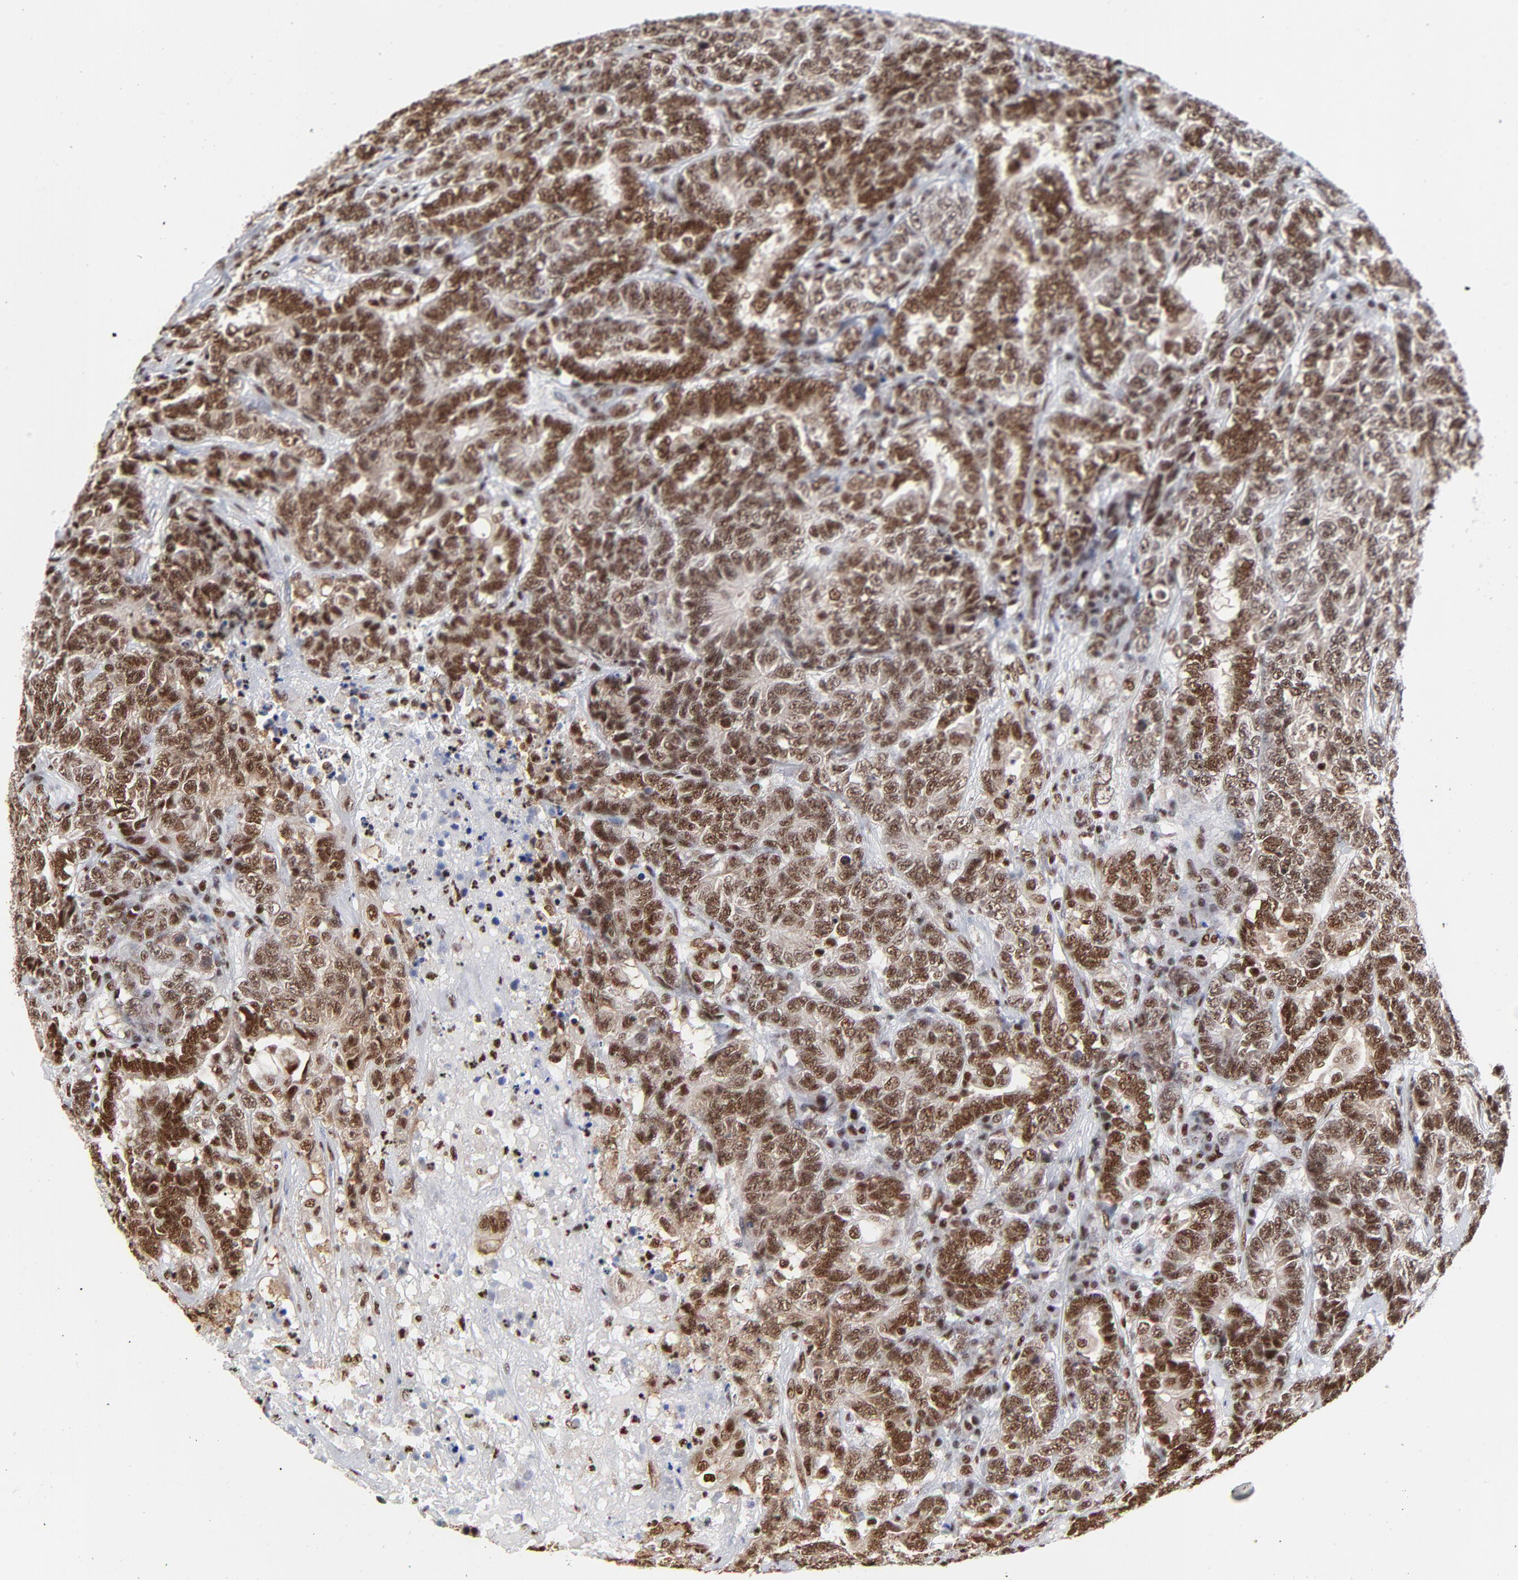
{"staining": {"intensity": "strong", "quantity": ">75%", "location": "nuclear"}, "tissue": "testis cancer", "cell_type": "Tumor cells", "image_type": "cancer", "snomed": [{"axis": "morphology", "description": "Carcinoma, Embryonal, NOS"}, {"axis": "topography", "description": "Testis"}], "caption": "Tumor cells show strong nuclear positivity in about >75% of cells in testis cancer (embryonal carcinoma). Using DAB (brown) and hematoxylin (blue) stains, captured at high magnification using brightfield microscopy.", "gene": "CREB1", "patient": {"sex": "male", "age": 26}}